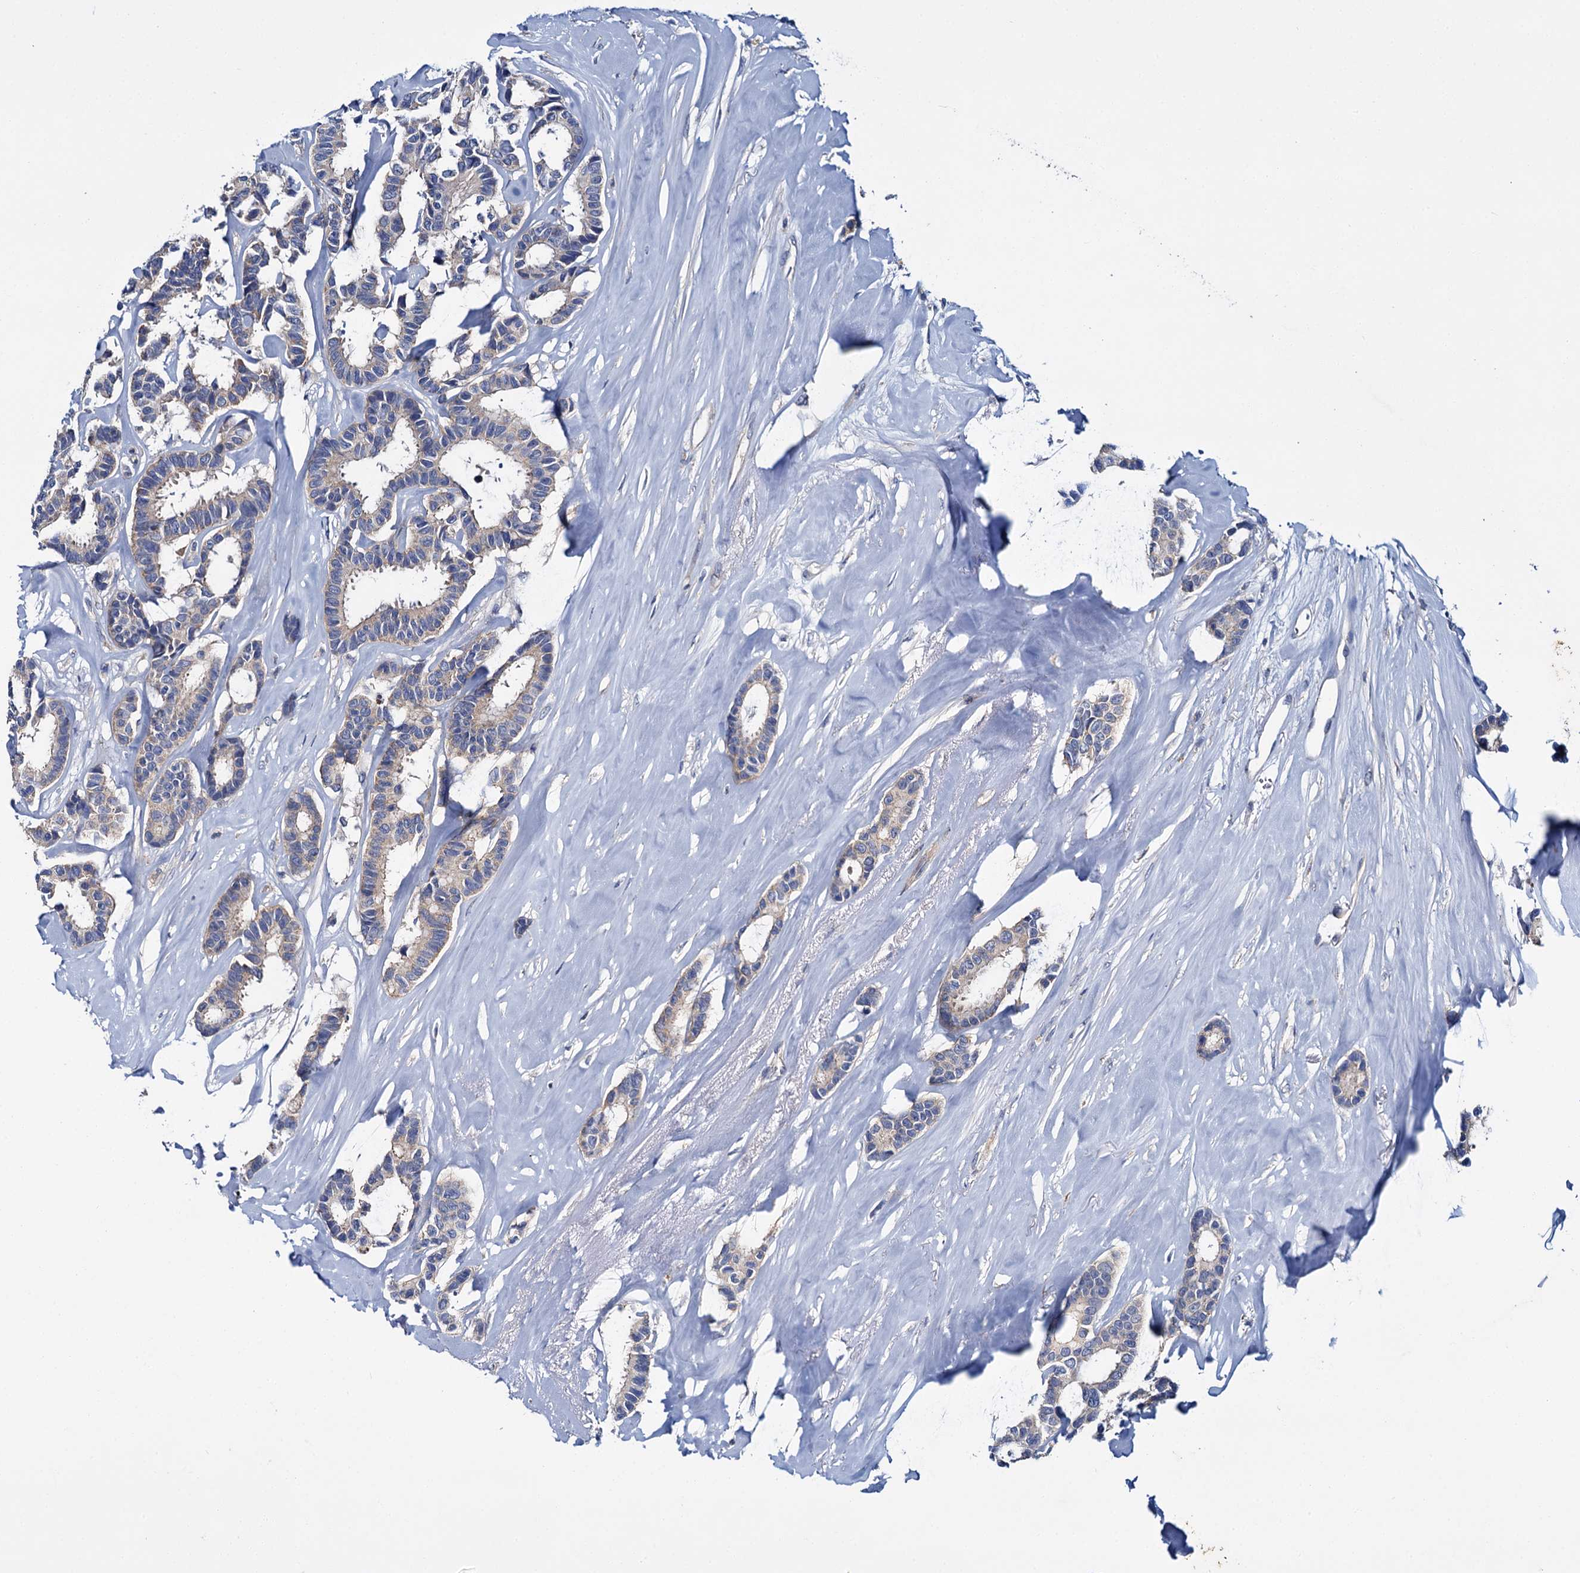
{"staining": {"intensity": "weak", "quantity": "<25%", "location": "cytoplasmic/membranous"}, "tissue": "breast cancer", "cell_type": "Tumor cells", "image_type": "cancer", "snomed": [{"axis": "morphology", "description": "Duct carcinoma"}, {"axis": "topography", "description": "Breast"}], "caption": "Immunohistochemistry of breast cancer (intraductal carcinoma) displays no staining in tumor cells.", "gene": "CEP295", "patient": {"sex": "female", "age": 87}}